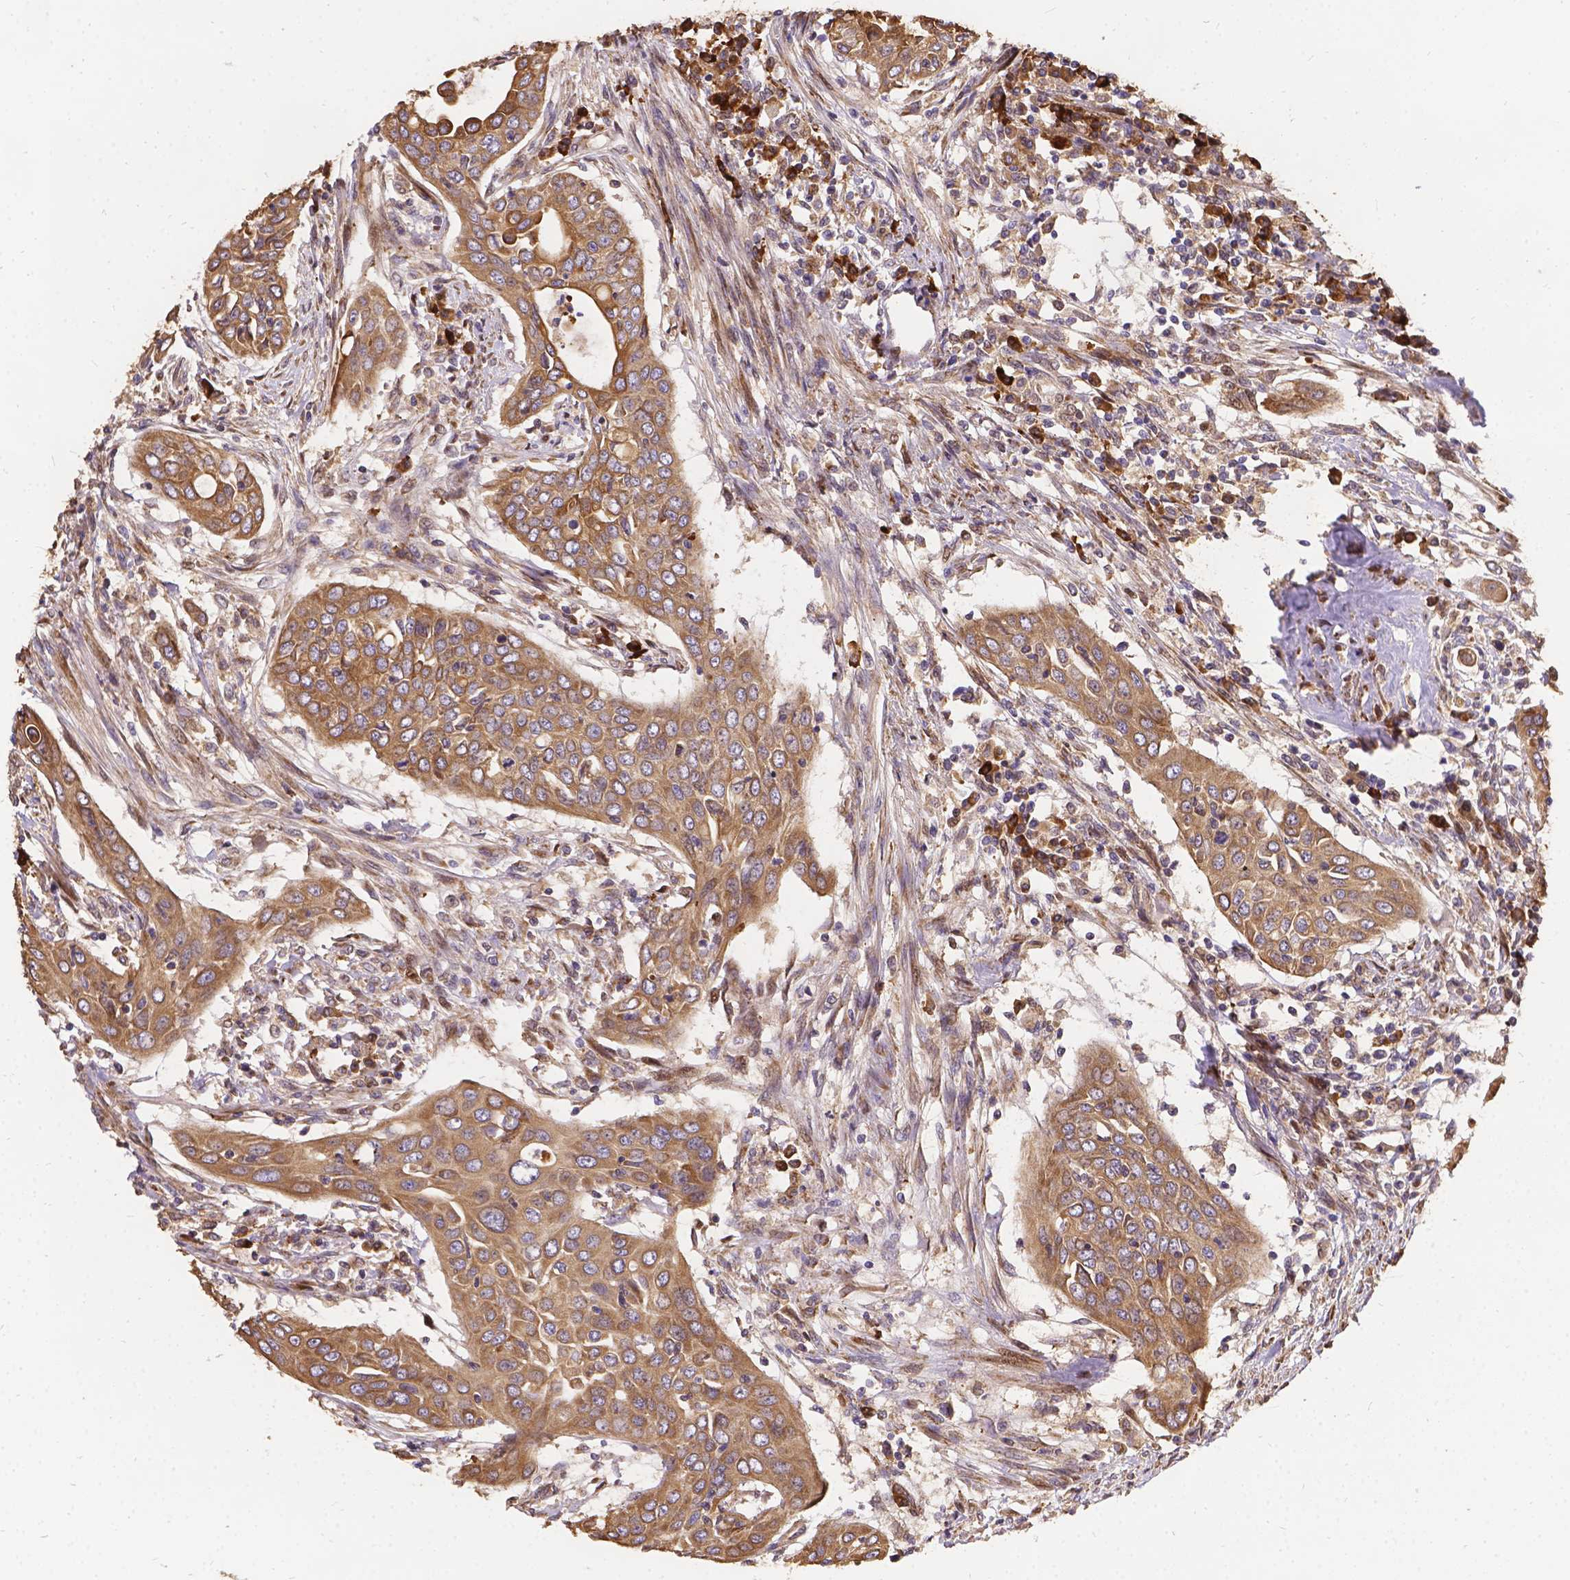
{"staining": {"intensity": "weak", "quantity": ">75%", "location": "cytoplasmic/membranous"}, "tissue": "urothelial cancer", "cell_type": "Tumor cells", "image_type": "cancer", "snomed": [{"axis": "morphology", "description": "Urothelial carcinoma, High grade"}, {"axis": "topography", "description": "Urinary bladder"}], "caption": "This histopathology image exhibits urothelial cancer stained with IHC to label a protein in brown. The cytoplasmic/membranous of tumor cells show weak positivity for the protein. Nuclei are counter-stained blue.", "gene": "DENND6A", "patient": {"sex": "male", "age": 82}}